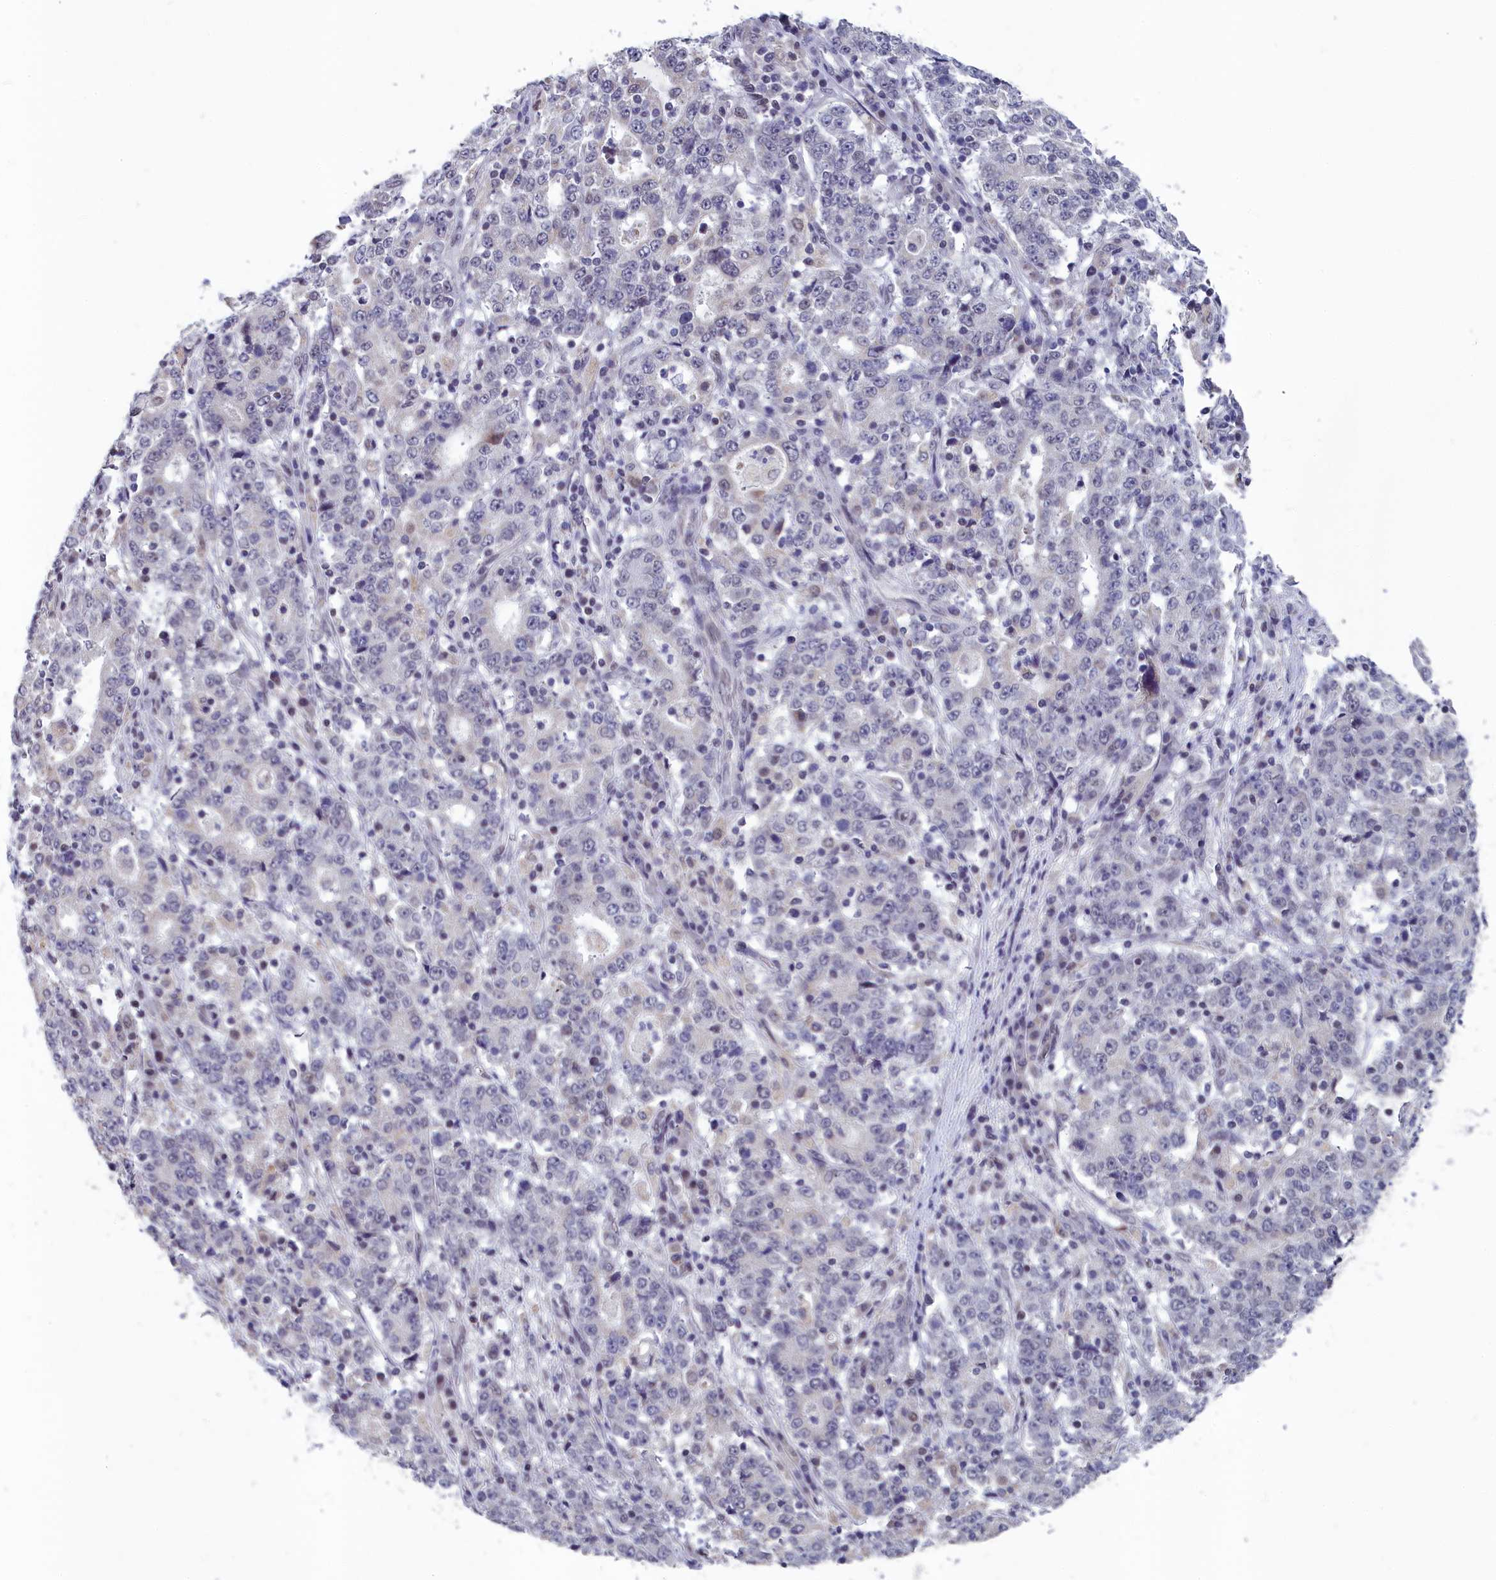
{"staining": {"intensity": "negative", "quantity": "none", "location": "none"}, "tissue": "stomach cancer", "cell_type": "Tumor cells", "image_type": "cancer", "snomed": [{"axis": "morphology", "description": "Adenocarcinoma, NOS"}, {"axis": "topography", "description": "Stomach"}], "caption": "Adenocarcinoma (stomach) stained for a protein using immunohistochemistry displays no staining tumor cells.", "gene": "MT-CO3", "patient": {"sex": "male", "age": 59}}